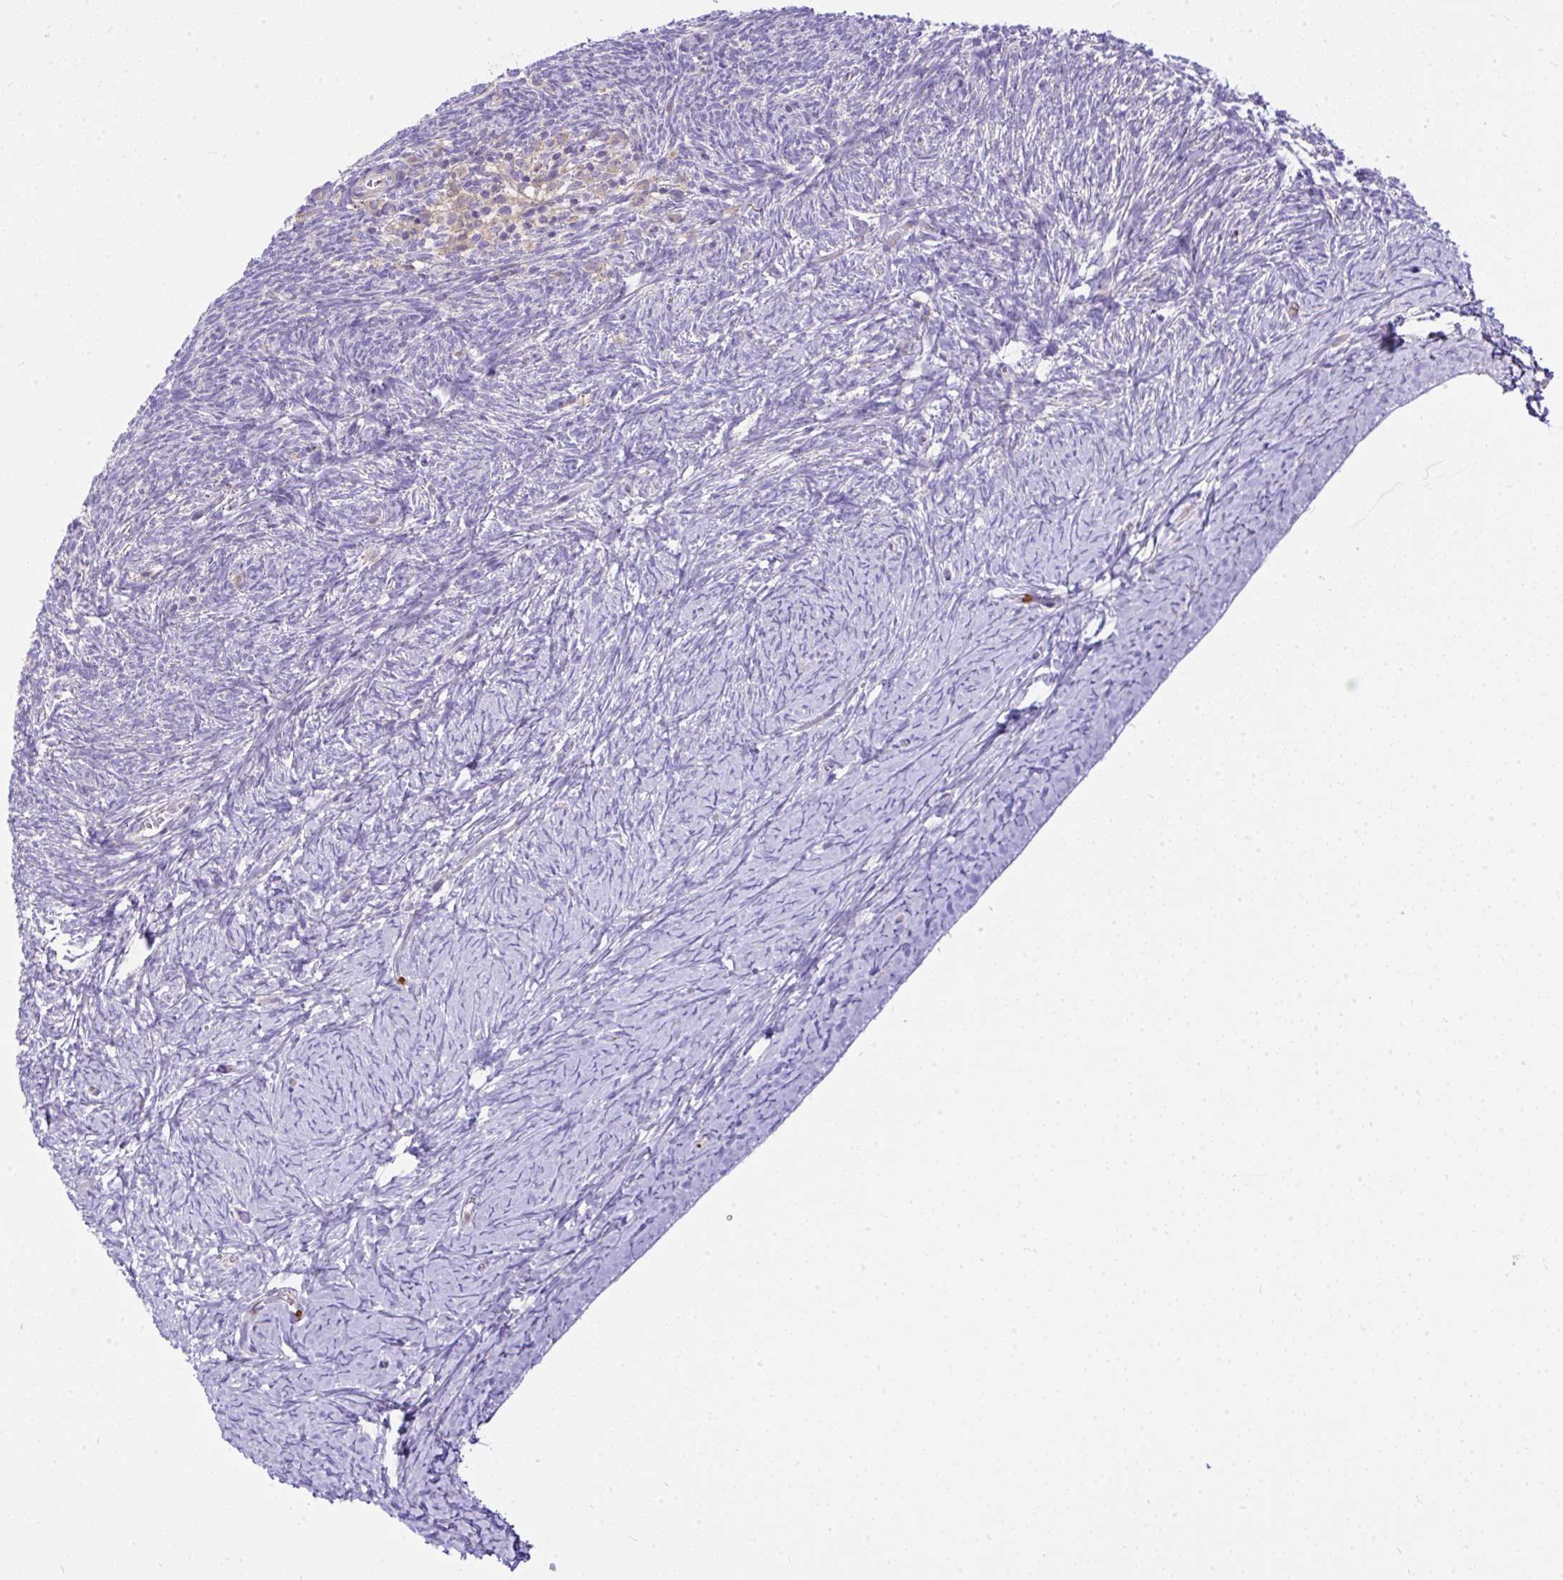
{"staining": {"intensity": "negative", "quantity": "none", "location": "none"}, "tissue": "ovary", "cell_type": "Ovarian stroma cells", "image_type": "normal", "snomed": [{"axis": "morphology", "description": "Normal tissue, NOS"}, {"axis": "topography", "description": "Ovary"}], "caption": "Micrograph shows no significant protein positivity in ovarian stroma cells of normal ovary. (DAB (3,3'-diaminobenzidine) immunohistochemistry (IHC), high magnification).", "gene": "CCDC142", "patient": {"sex": "female", "age": 39}}